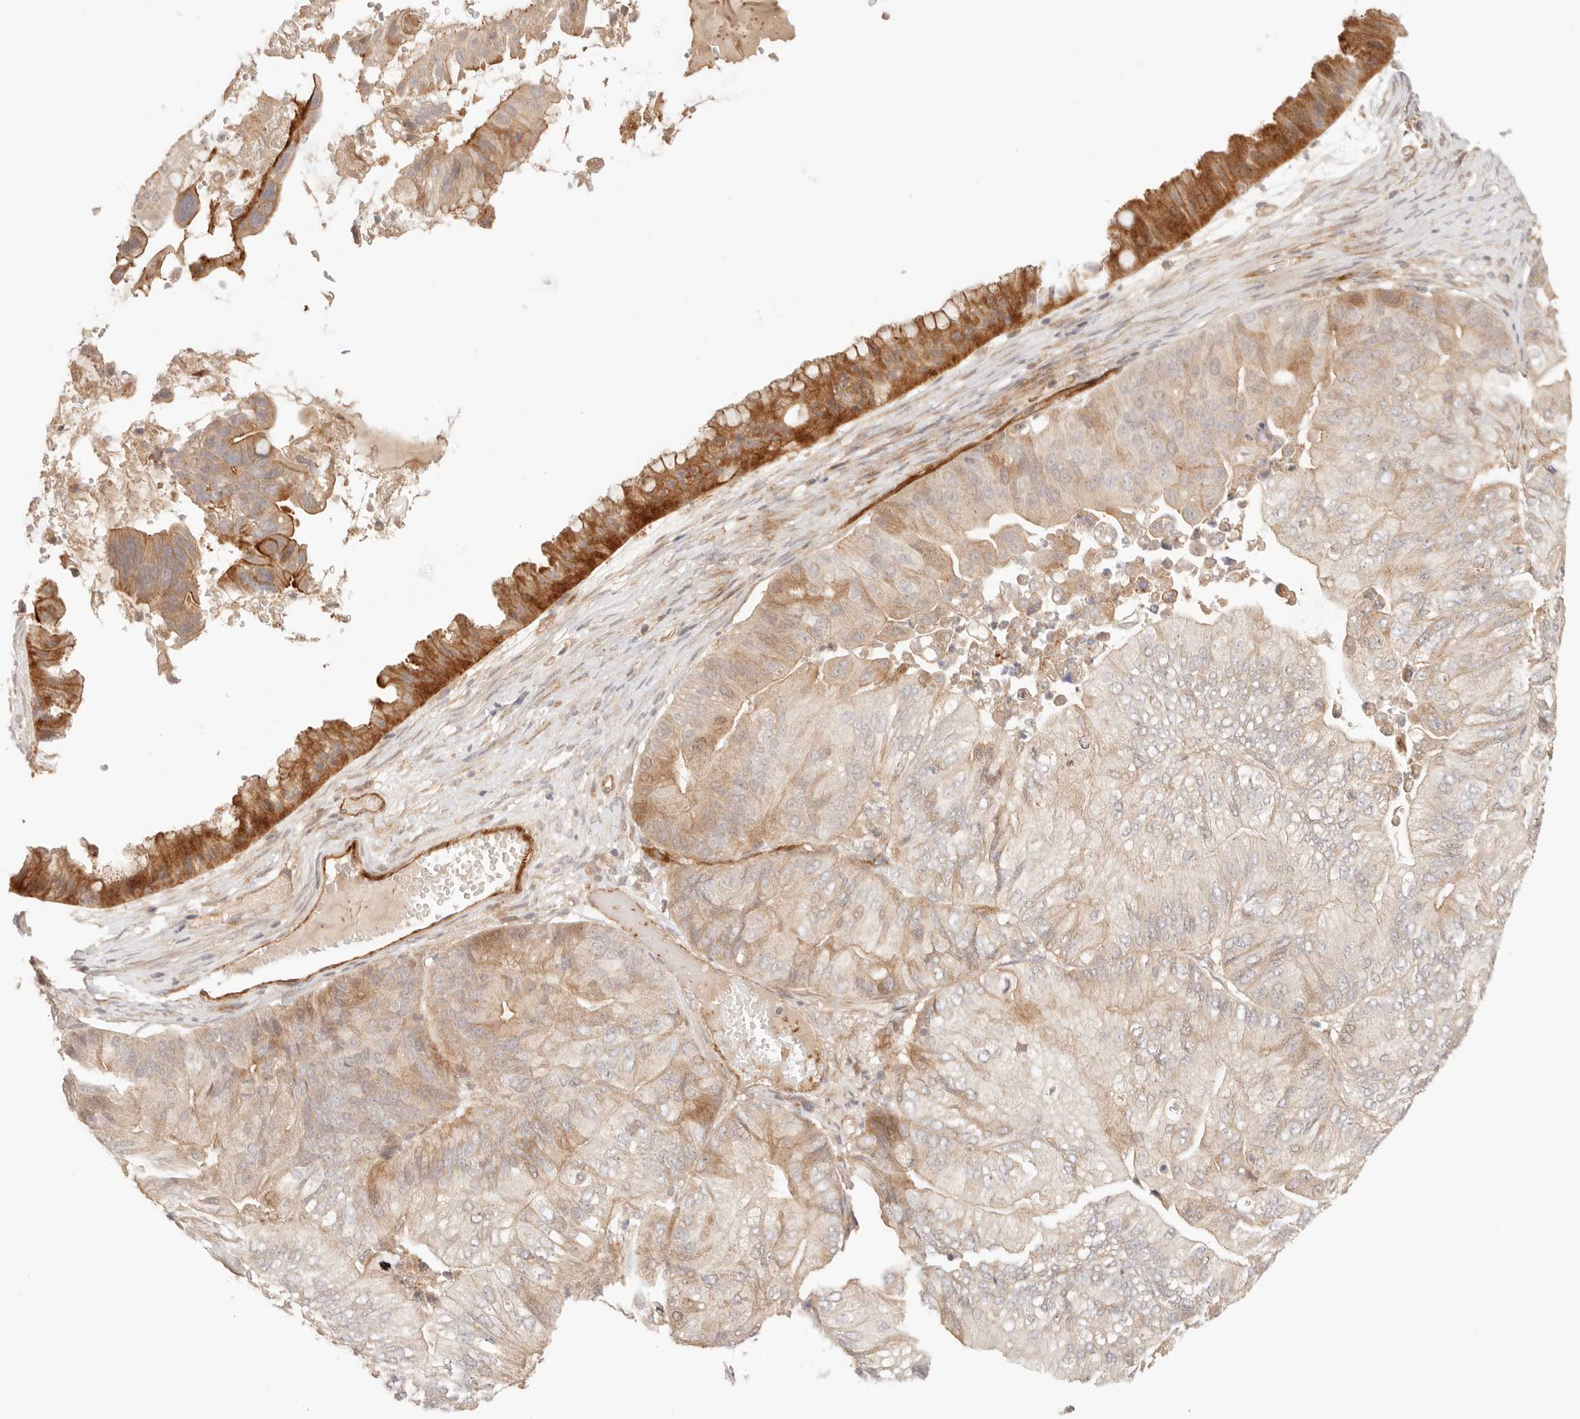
{"staining": {"intensity": "strong", "quantity": "<25%", "location": "cytoplasmic/membranous"}, "tissue": "ovarian cancer", "cell_type": "Tumor cells", "image_type": "cancer", "snomed": [{"axis": "morphology", "description": "Cystadenocarcinoma, mucinous, NOS"}, {"axis": "topography", "description": "Ovary"}], "caption": "The immunohistochemical stain highlights strong cytoplasmic/membranous staining in tumor cells of ovarian cancer tissue. The staining was performed using DAB to visualize the protein expression in brown, while the nuclei were stained in blue with hematoxylin (Magnification: 20x).", "gene": "IL1R2", "patient": {"sex": "female", "age": 61}}